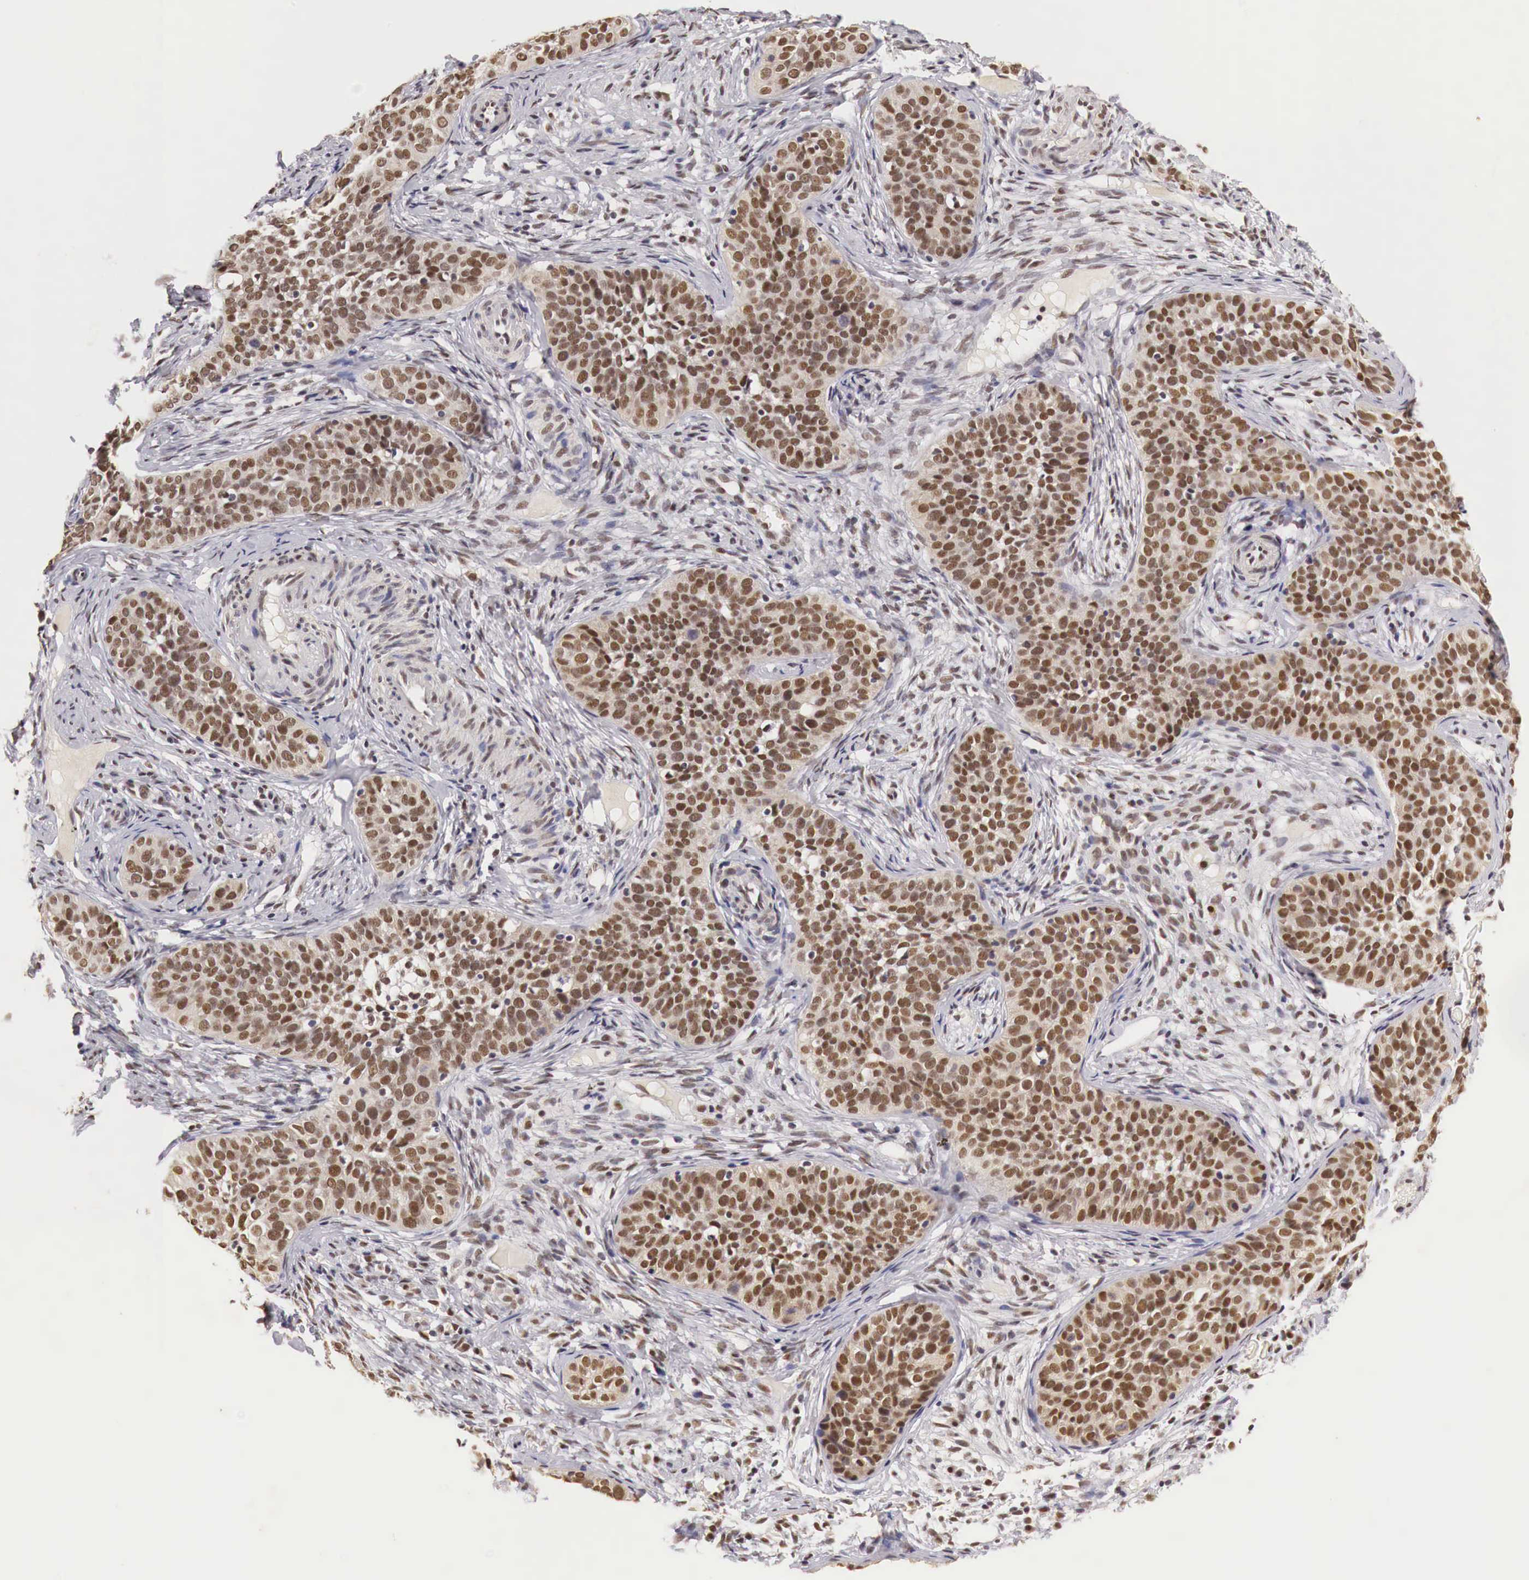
{"staining": {"intensity": "moderate", "quantity": ">75%", "location": "cytoplasmic/membranous,nuclear"}, "tissue": "cervical cancer", "cell_type": "Tumor cells", "image_type": "cancer", "snomed": [{"axis": "morphology", "description": "Squamous cell carcinoma, NOS"}, {"axis": "topography", "description": "Cervix"}], "caption": "Tumor cells demonstrate medium levels of moderate cytoplasmic/membranous and nuclear positivity in approximately >75% of cells in cervical cancer (squamous cell carcinoma).", "gene": "GPKOW", "patient": {"sex": "female", "age": 31}}